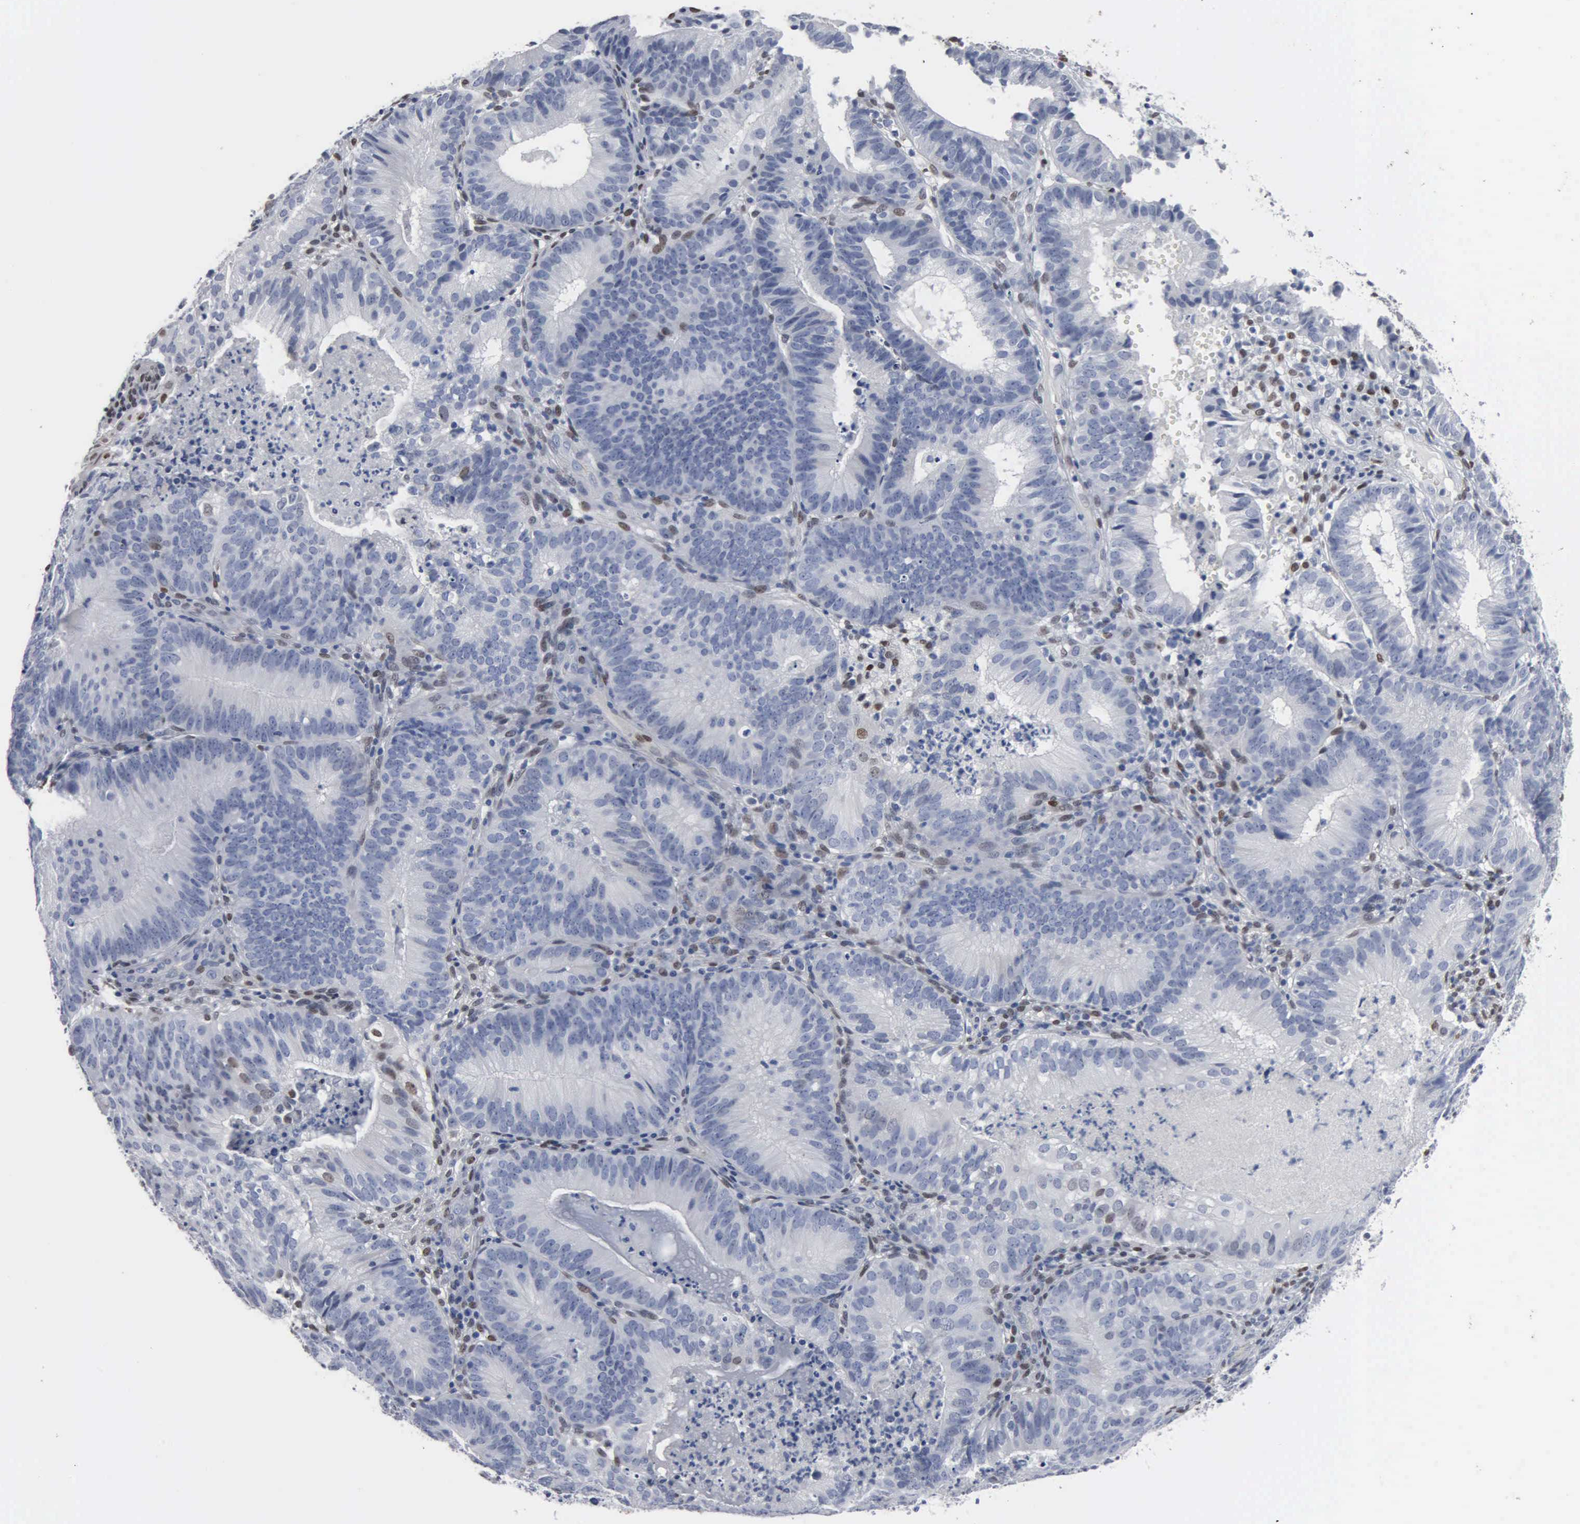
{"staining": {"intensity": "negative", "quantity": "none", "location": "none"}, "tissue": "cervical cancer", "cell_type": "Tumor cells", "image_type": "cancer", "snomed": [{"axis": "morphology", "description": "Adenocarcinoma, NOS"}, {"axis": "topography", "description": "Cervix"}], "caption": "High magnification brightfield microscopy of cervical adenocarcinoma stained with DAB (brown) and counterstained with hematoxylin (blue): tumor cells show no significant staining. The staining is performed using DAB brown chromogen with nuclei counter-stained in using hematoxylin.", "gene": "FGF2", "patient": {"sex": "female", "age": 60}}